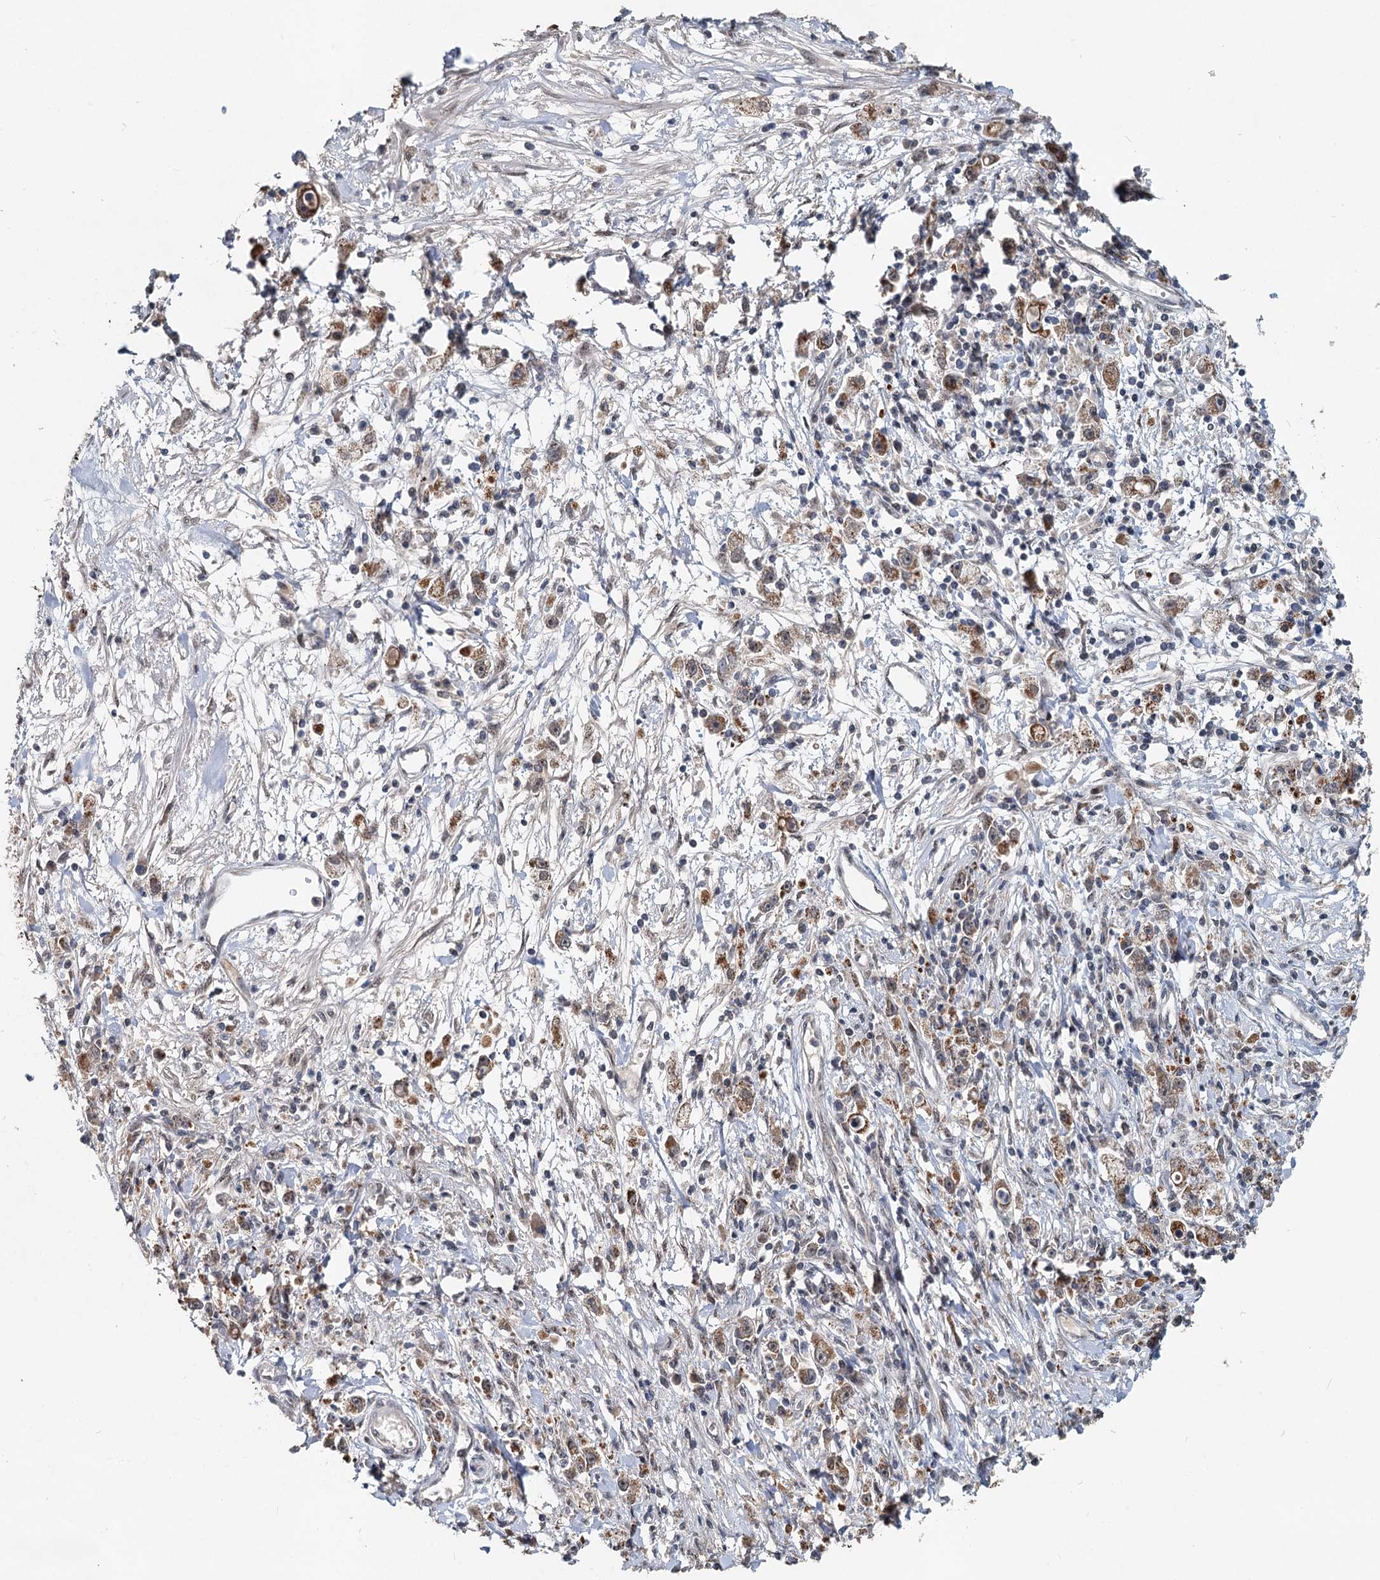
{"staining": {"intensity": "moderate", "quantity": ">75%", "location": "cytoplasmic/membranous"}, "tissue": "stomach cancer", "cell_type": "Tumor cells", "image_type": "cancer", "snomed": [{"axis": "morphology", "description": "Adenocarcinoma, NOS"}, {"axis": "topography", "description": "Stomach"}], "caption": "A medium amount of moderate cytoplasmic/membranous staining is seen in approximately >75% of tumor cells in stomach cancer tissue.", "gene": "RITA1", "patient": {"sex": "female", "age": 59}}